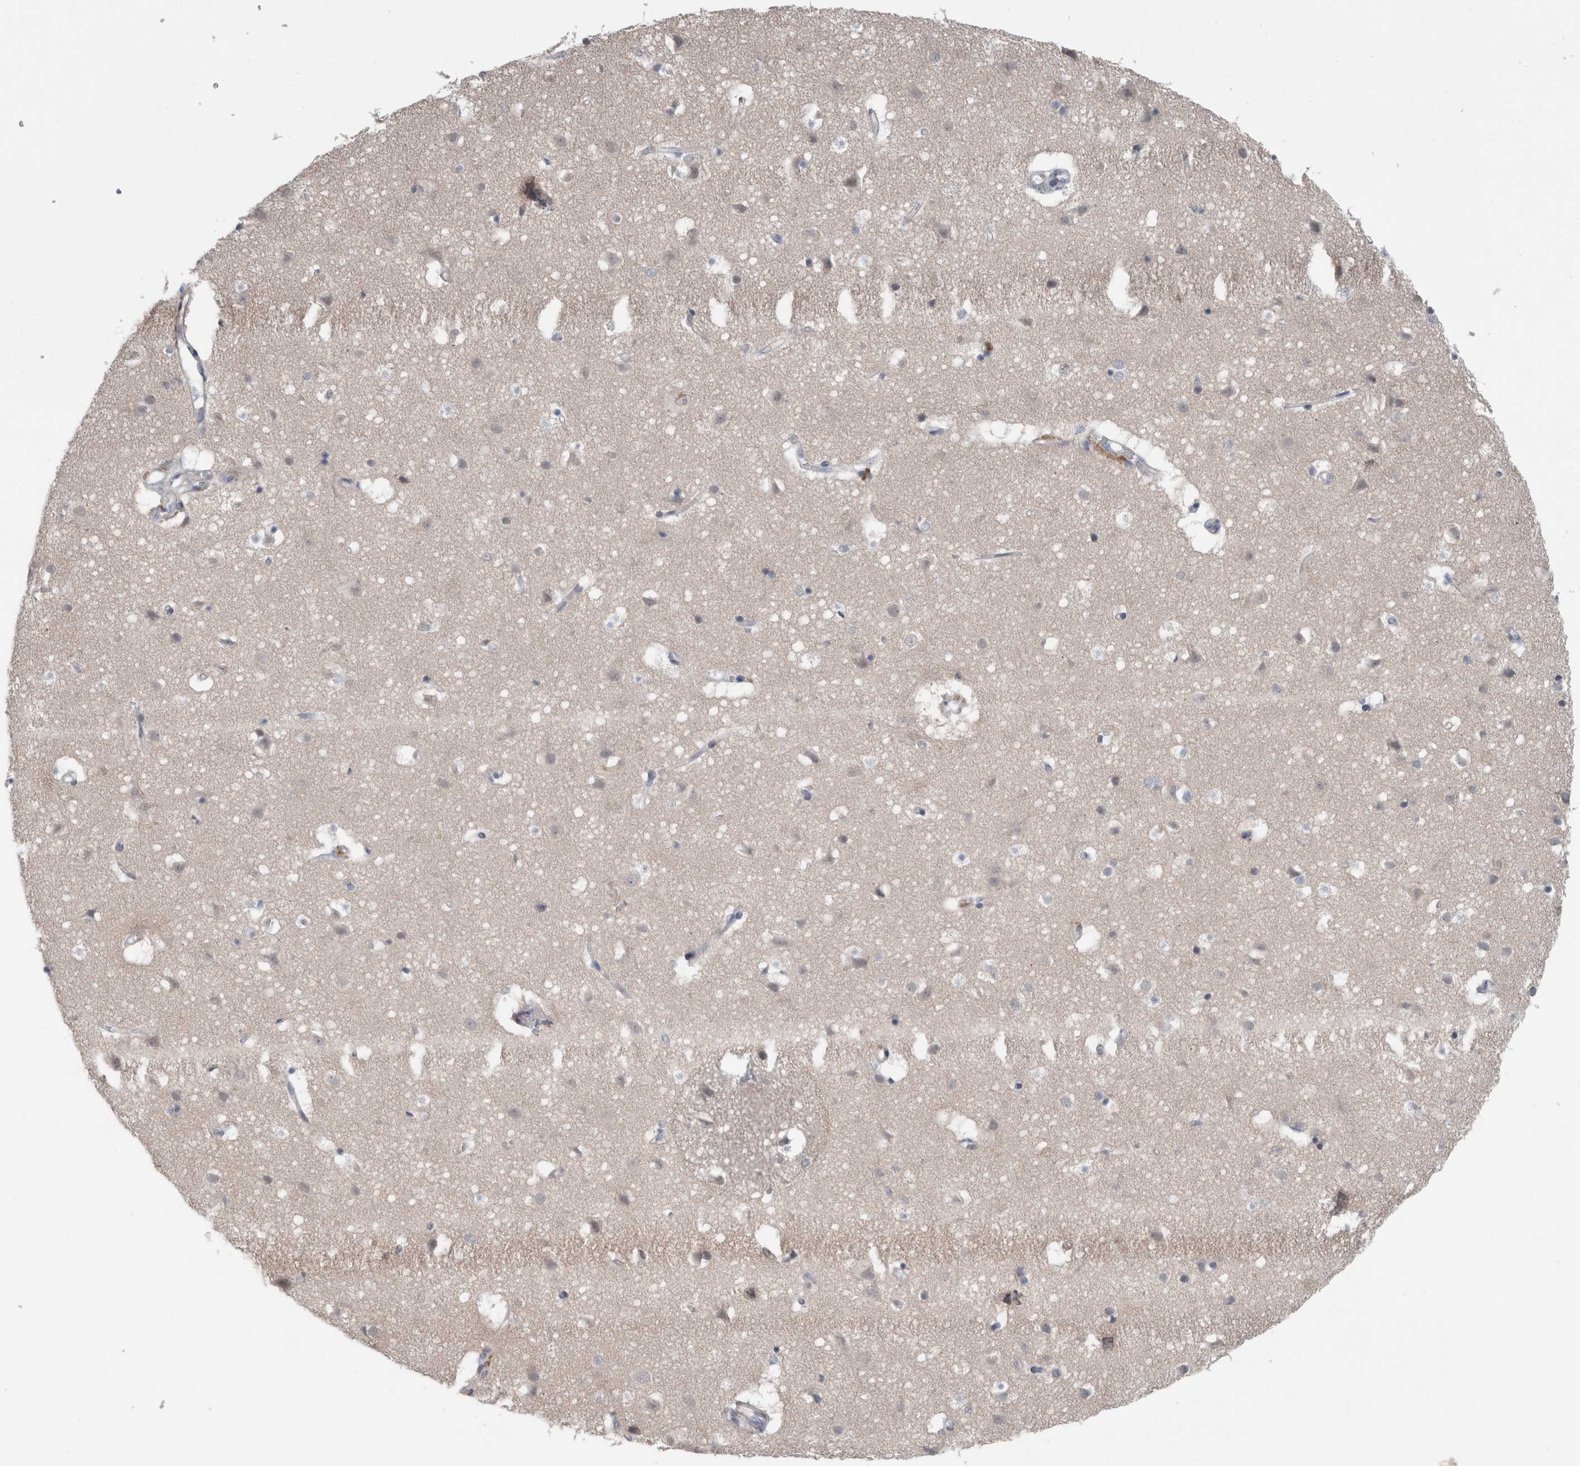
{"staining": {"intensity": "negative", "quantity": "none", "location": "none"}, "tissue": "cerebral cortex", "cell_type": "Endothelial cells", "image_type": "normal", "snomed": [{"axis": "morphology", "description": "Normal tissue, NOS"}, {"axis": "topography", "description": "Cerebral cortex"}], "caption": "An immunohistochemistry image of normal cerebral cortex is shown. There is no staining in endothelial cells of cerebral cortex.", "gene": "CRNN", "patient": {"sex": "male", "age": 54}}